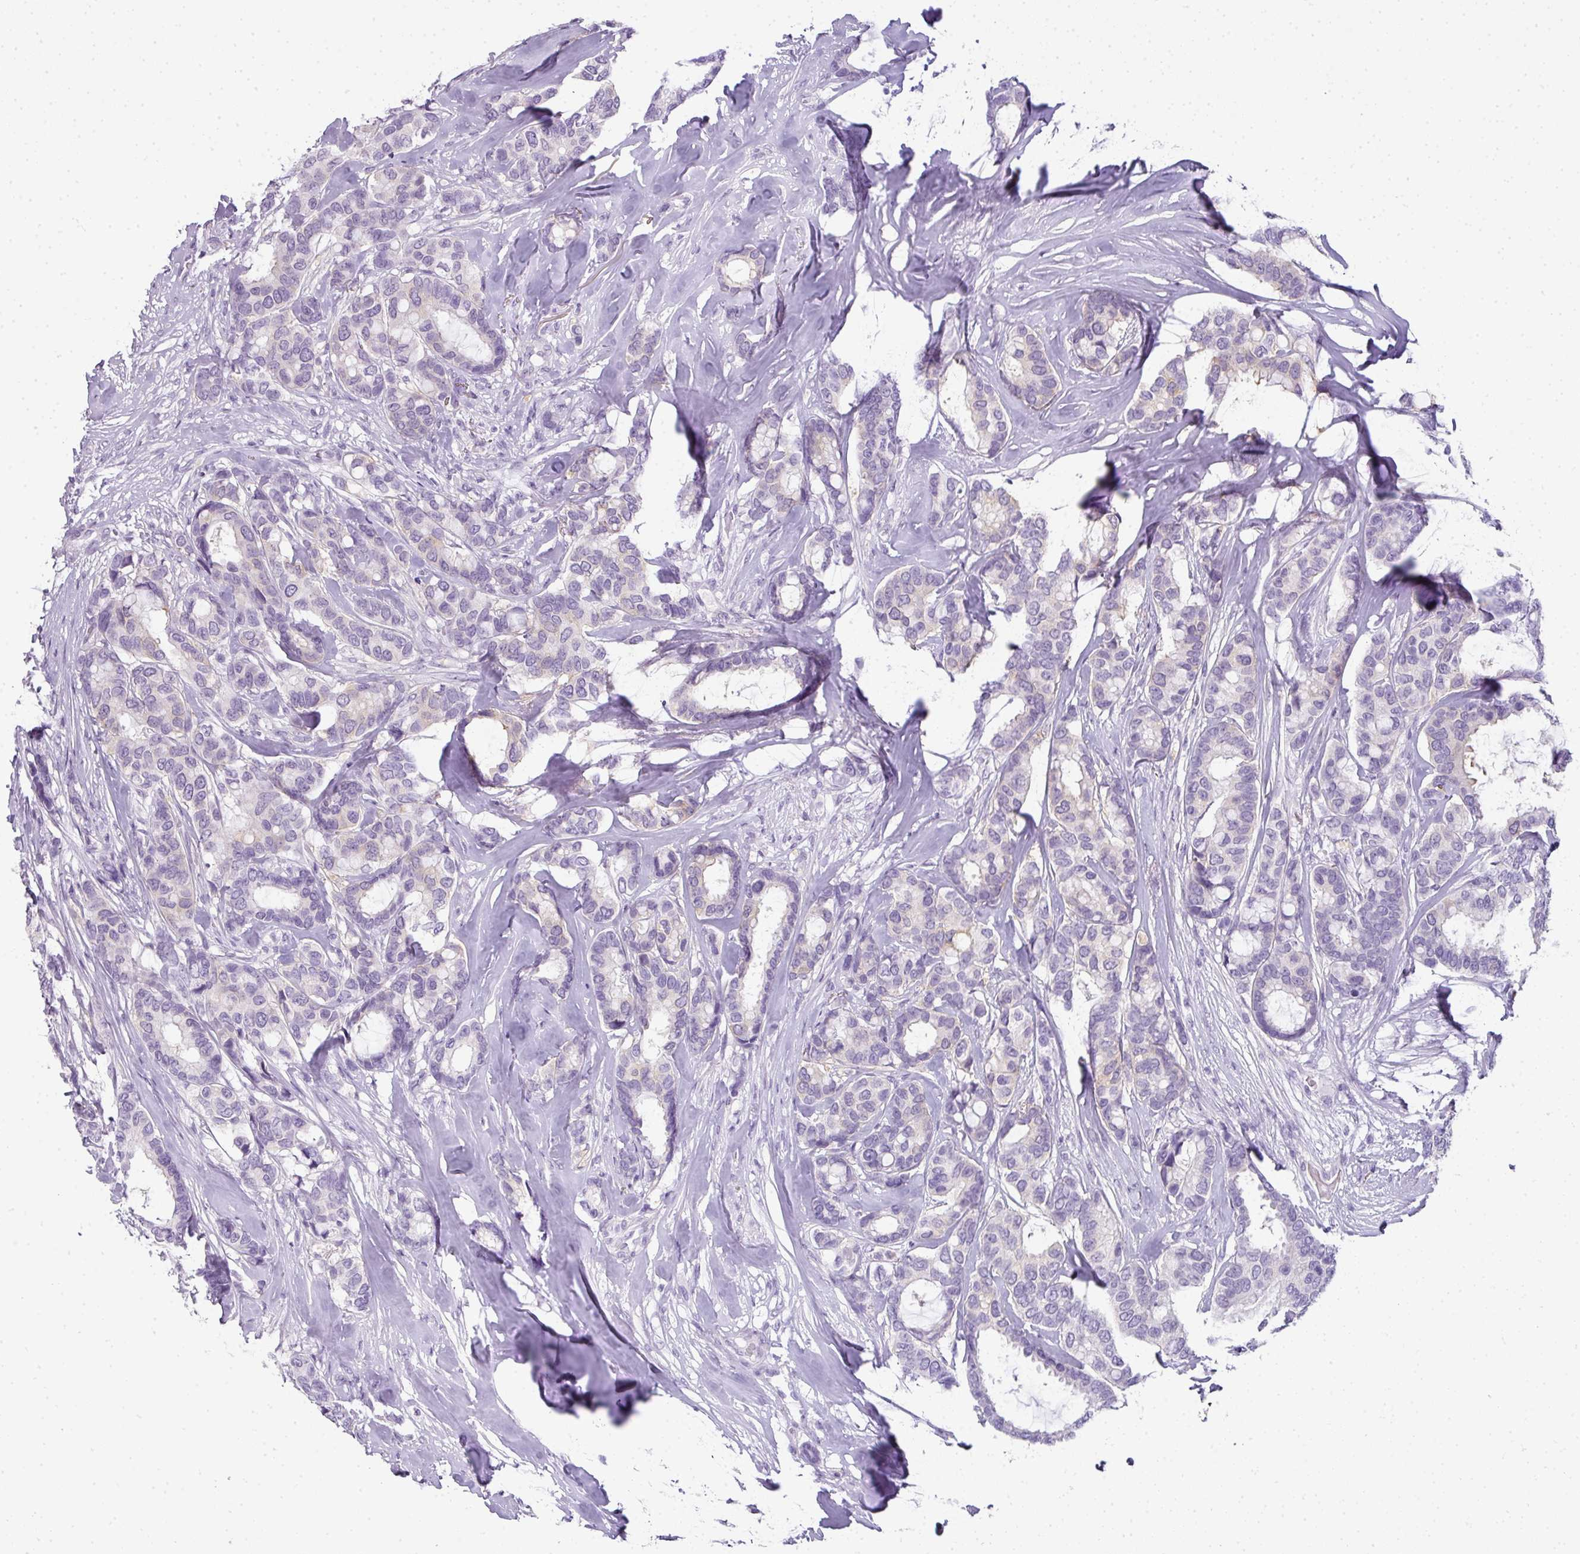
{"staining": {"intensity": "negative", "quantity": "none", "location": "none"}, "tissue": "breast cancer", "cell_type": "Tumor cells", "image_type": "cancer", "snomed": [{"axis": "morphology", "description": "Duct carcinoma"}, {"axis": "topography", "description": "Breast"}], "caption": "Tumor cells are negative for protein expression in human breast cancer.", "gene": "RBMY1F", "patient": {"sex": "female", "age": 87}}